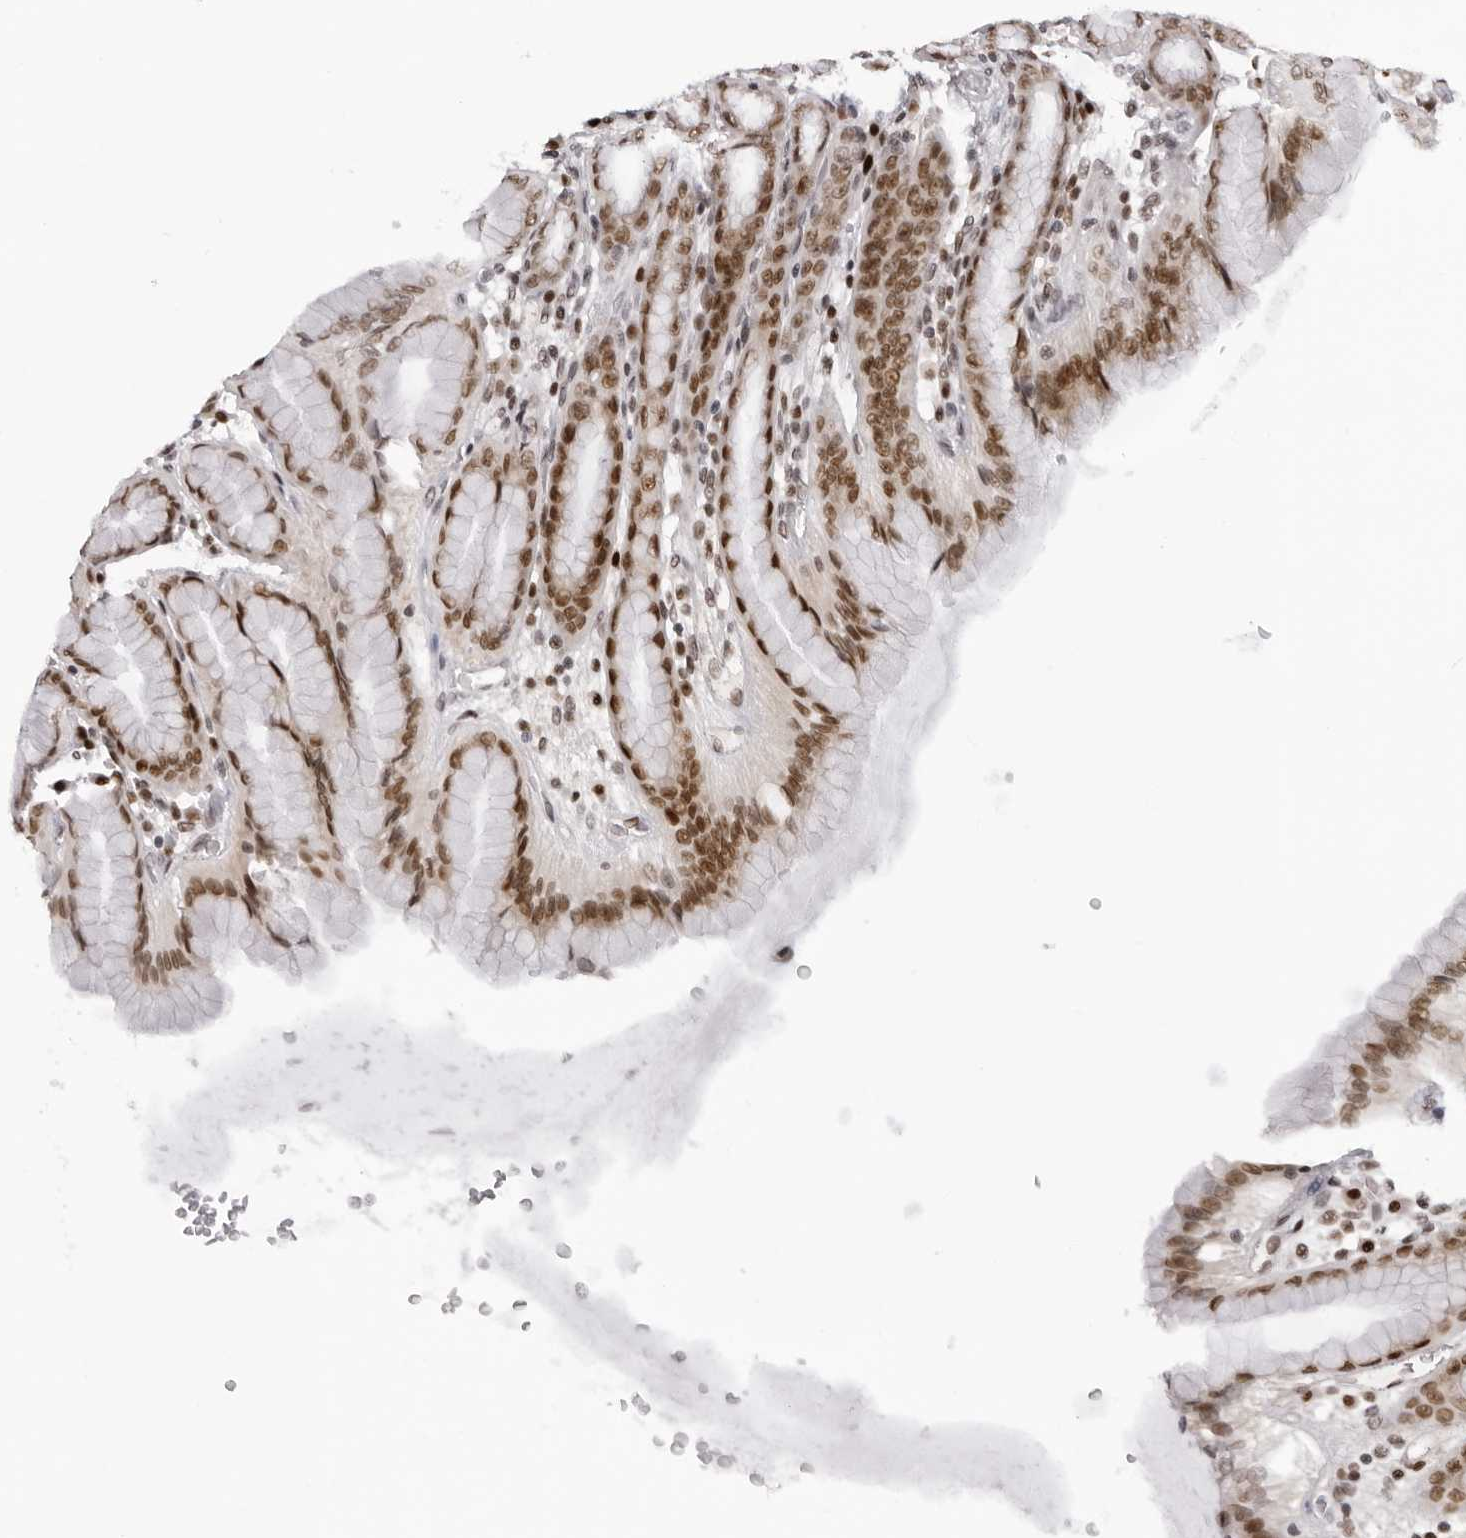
{"staining": {"intensity": "moderate", "quantity": ">75%", "location": "nuclear"}, "tissue": "stomach", "cell_type": "Glandular cells", "image_type": "normal", "snomed": [{"axis": "morphology", "description": "Normal tissue, NOS"}, {"axis": "topography", "description": "Stomach, upper"}], "caption": "This micrograph displays immunohistochemistry (IHC) staining of benign human stomach, with medium moderate nuclear positivity in approximately >75% of glandular cells.", "gene": "HEXIM2", "patient": {"sex": "male", "age": 68}}